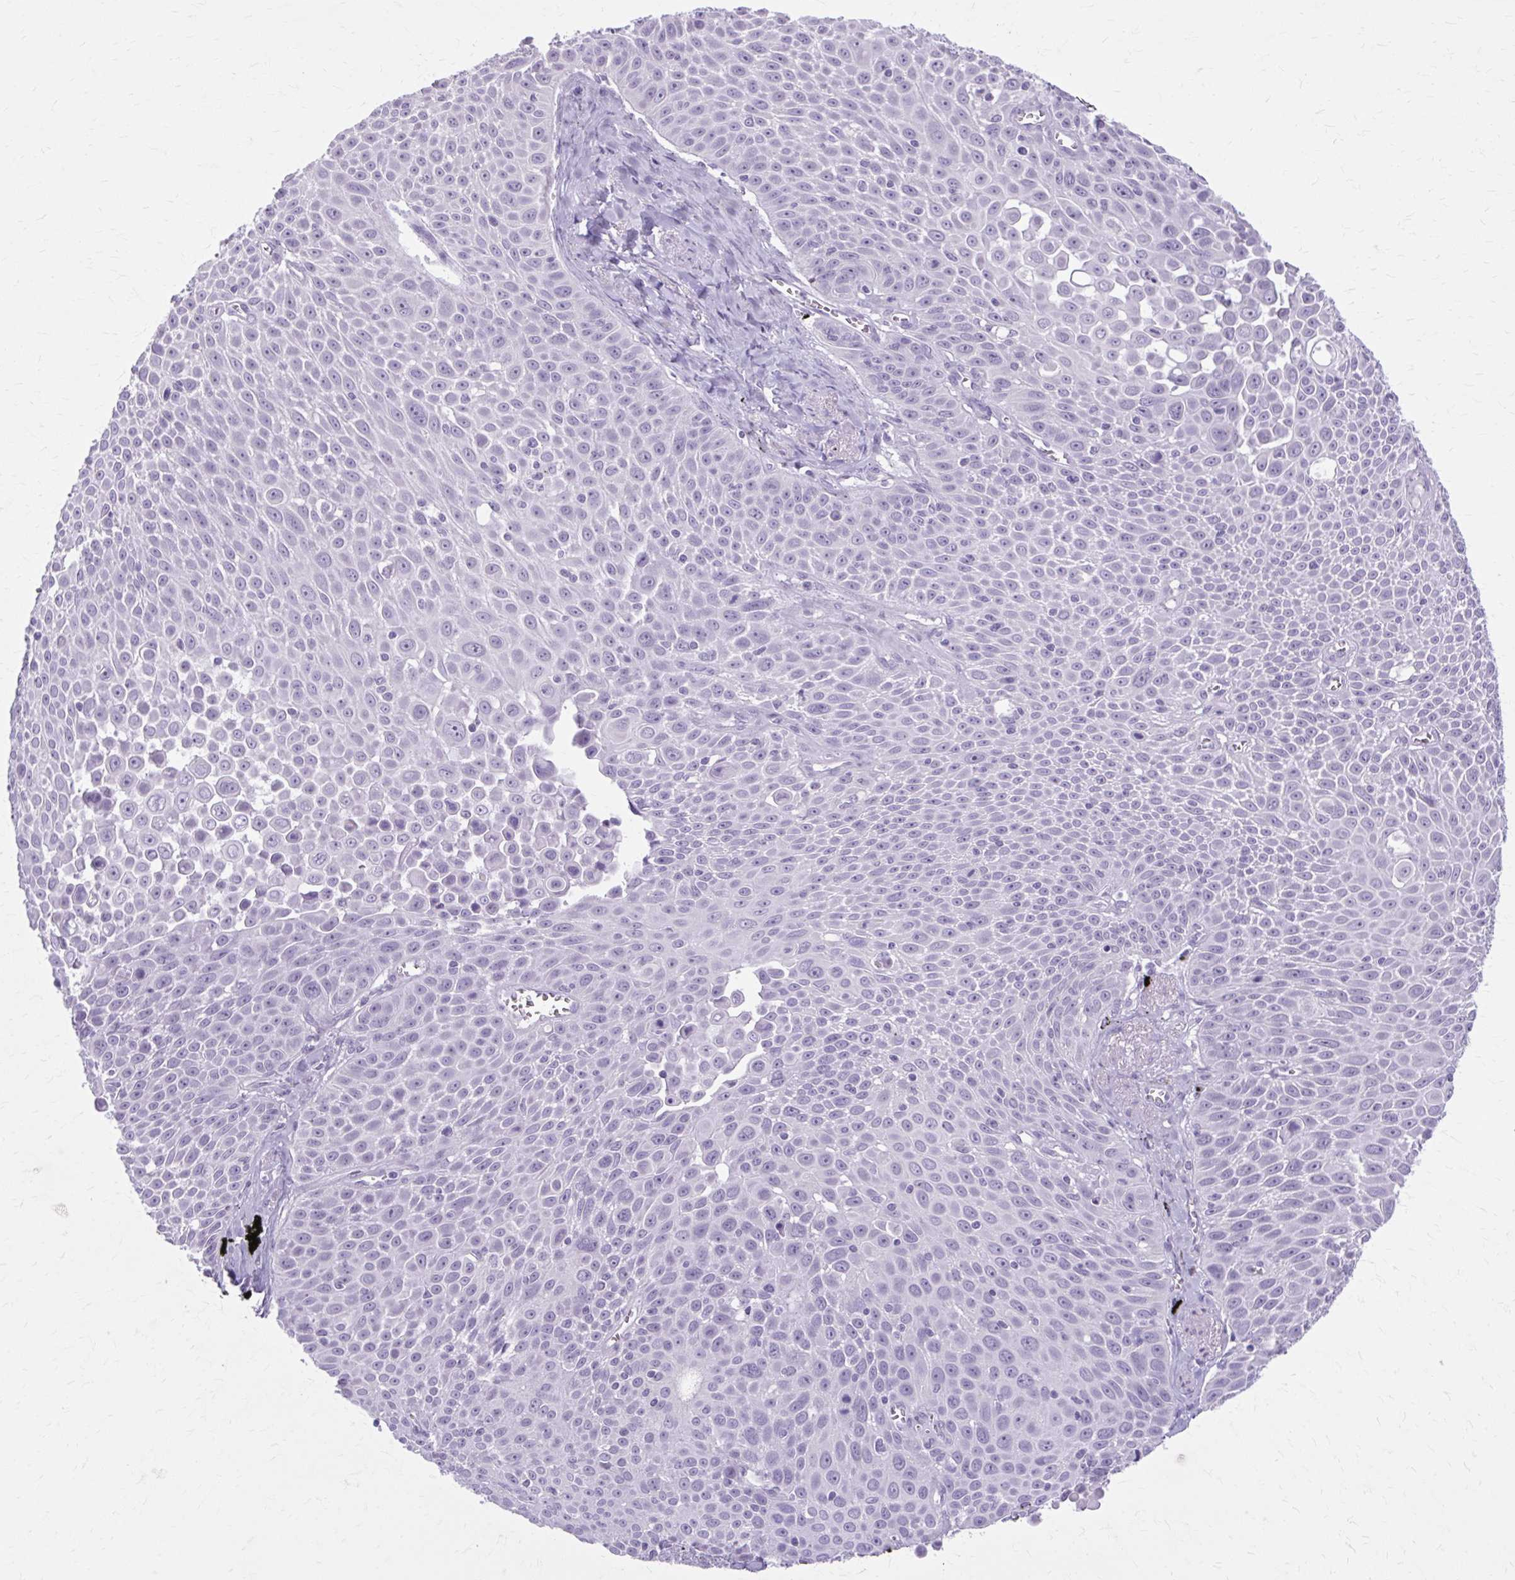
{"staining": {"intensity": "negative", "quantity": "none", "location": "none"}, "tissue": "lung cancer", "cell_type": "Tumor cells", "image_type": "cancer", "snomed": [{"axis": "morphology", "description": "Squamous cell carcinoma, NOS"}, {"axis": "morphology", "description": "Squamous cell carcinoma, metastatic, NOS"}, {"axis": "topography", "description": "Lymph node"}, {"axis": "topography", "description": "Lung"}], "caption": "A histopathology image of human lung cancer (squamous cell carcinoma) is negative for staining in tumor cells.", "gene": "OR4B1", "patient": {"sex": "female", "age": 62}}